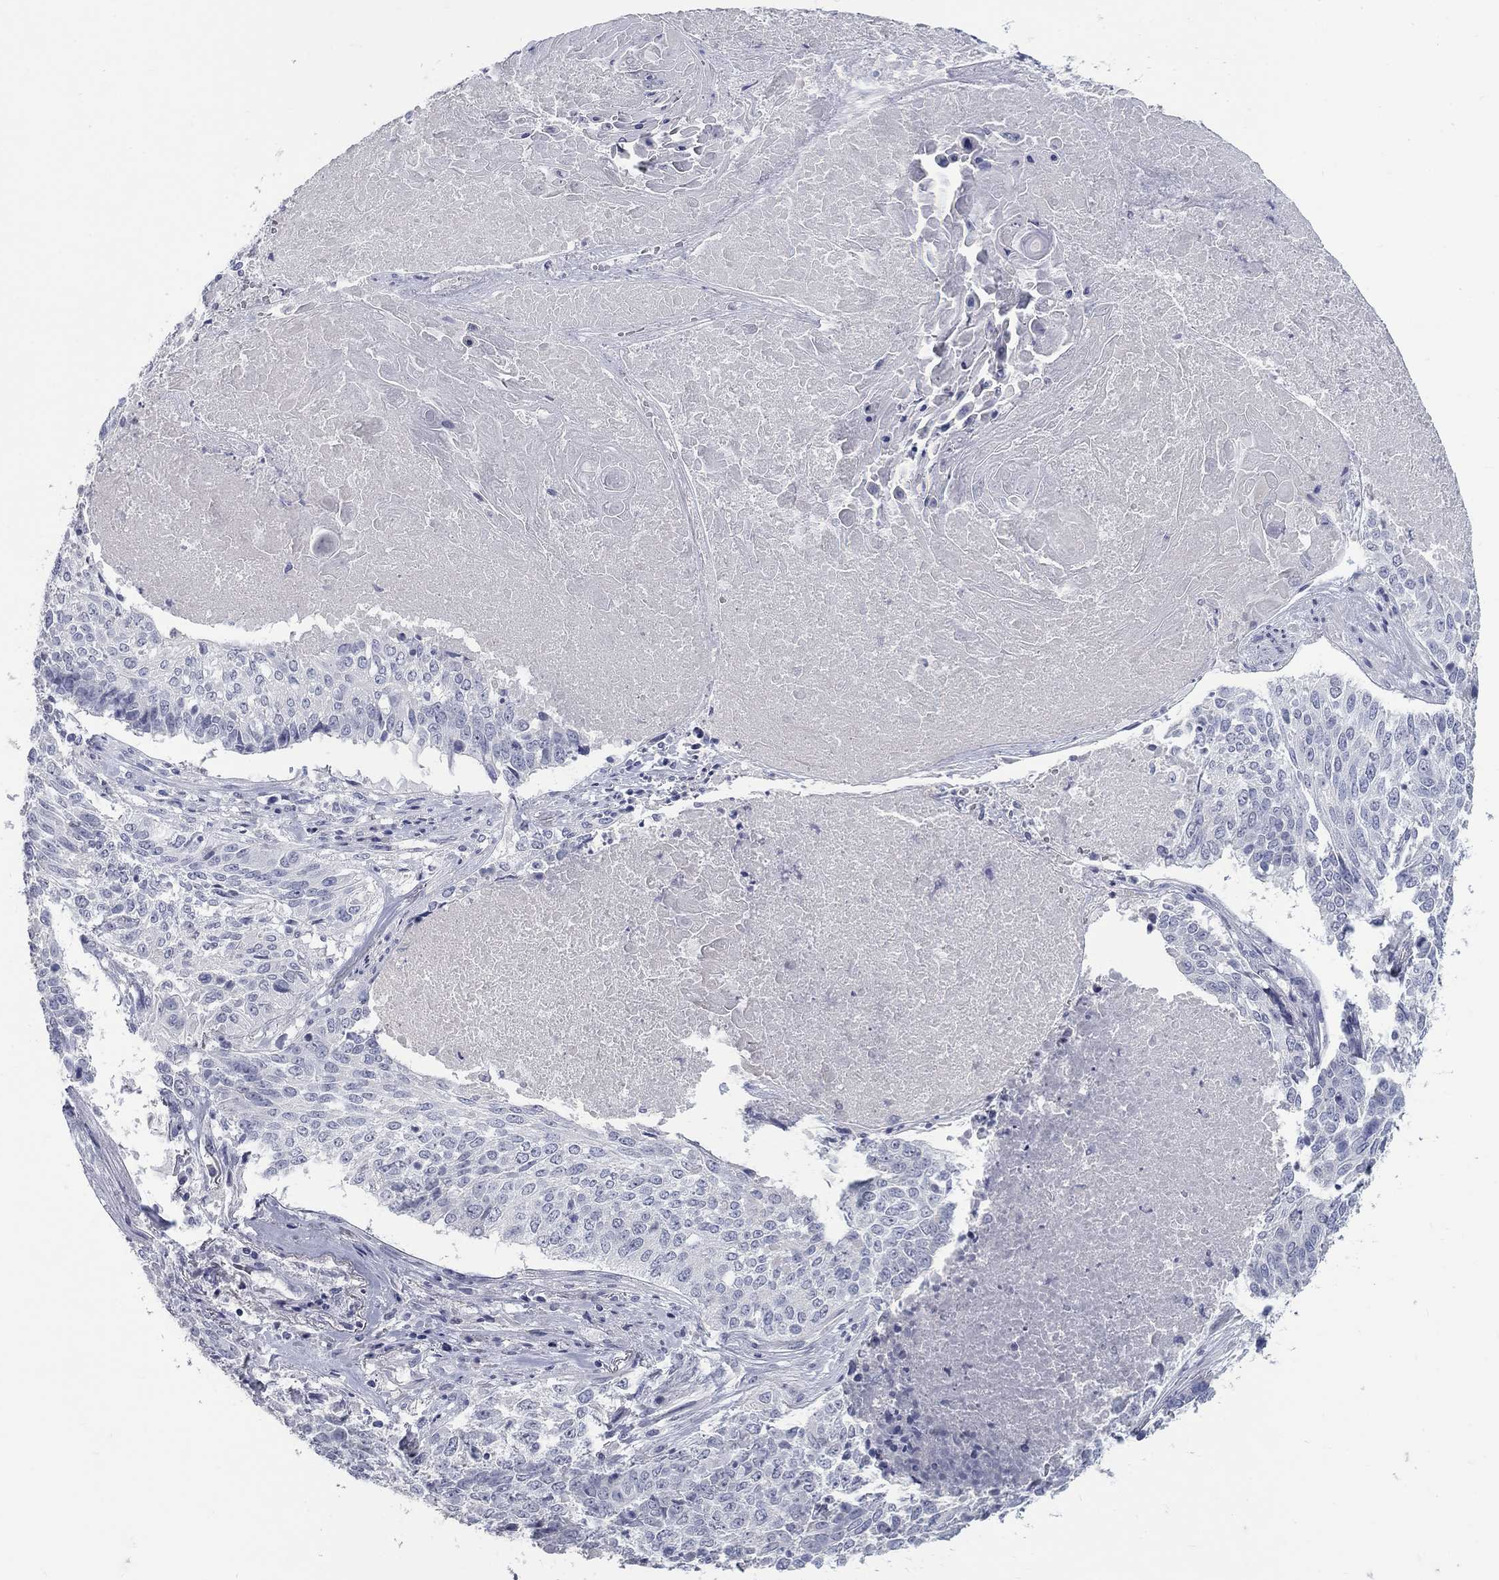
{"staining": {"intensity": "negative", "quantity": "none", "location": "none"}, "tissue": "lung cancer", "cell_type": "Tumor cells", "image_type": "cancer", "snomed": [{"axis": "morphology", "description": "Squamous cell carcinoma, NOS"}, {"axis": "topography", "description": "Lung"}], "caption": "Squamous cell carcinoma (lung) stained for a protein using IHC shows no staining tumor cells.", "gene": "ELAVL4", "patient": {"sex": "male", "age": 64}}